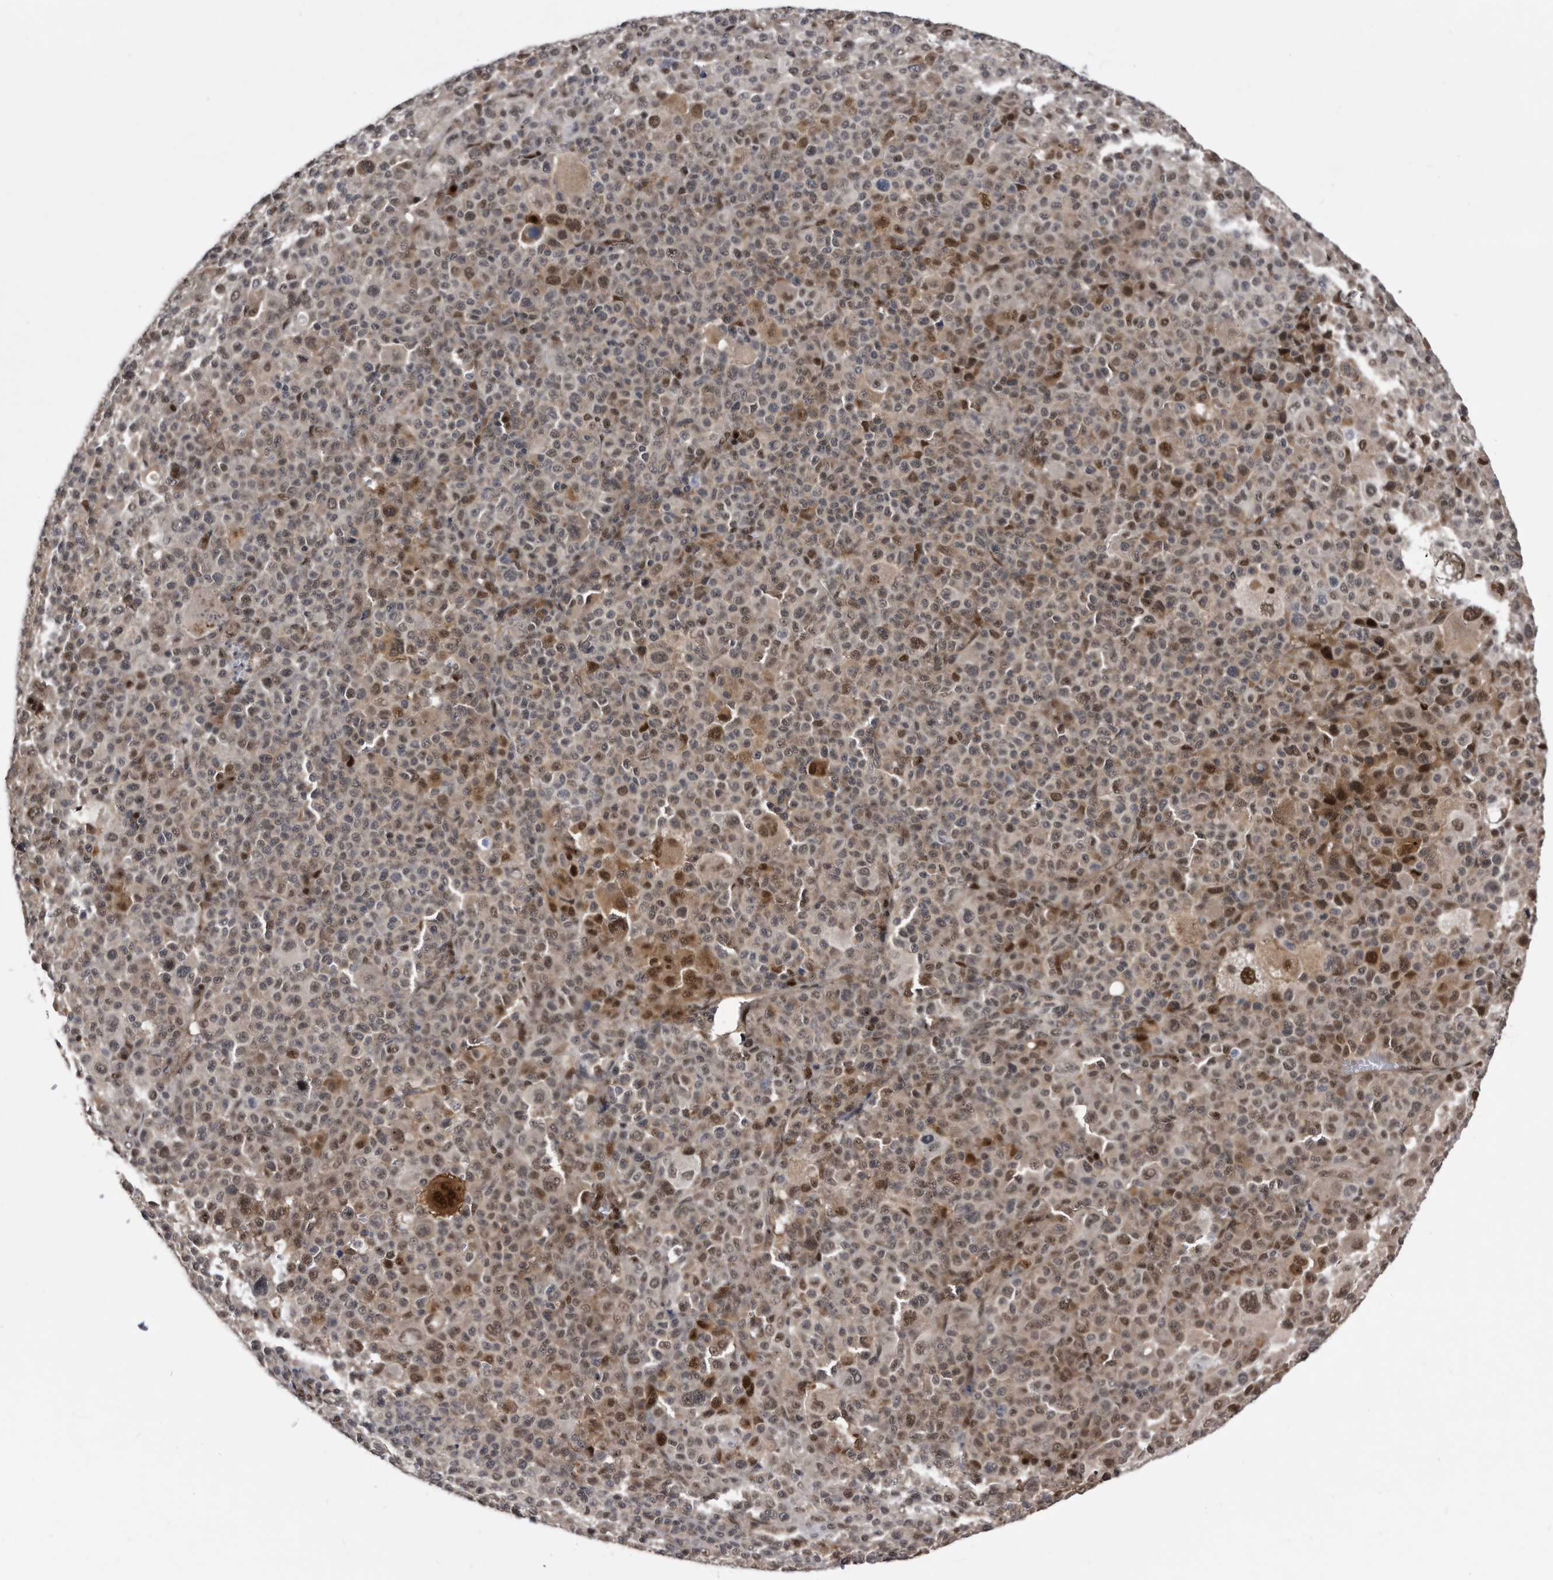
{"staining": {"intensity": "moderate", "quantity": "25%-75%", "location": "cytoplasmic/membranous,nuclear"}, "tissue": "melanoma", "cell_type": "Tumor cells", "image_type": "cancer", "snomed": [{"axis": "morphology", "description": "Malignant melanoma, Metastatic site"}, {"axis": "topography", "description": "Skin"}], "caption": "Tumor cells display medium levels of moderate cytoplasmic/membranous and nuclear positivity in about 25%-75% of cells in human malignant melanoma (metastatic site).", "gene": "RAD23B", "patient": {"sex": "female", "age": 74}}